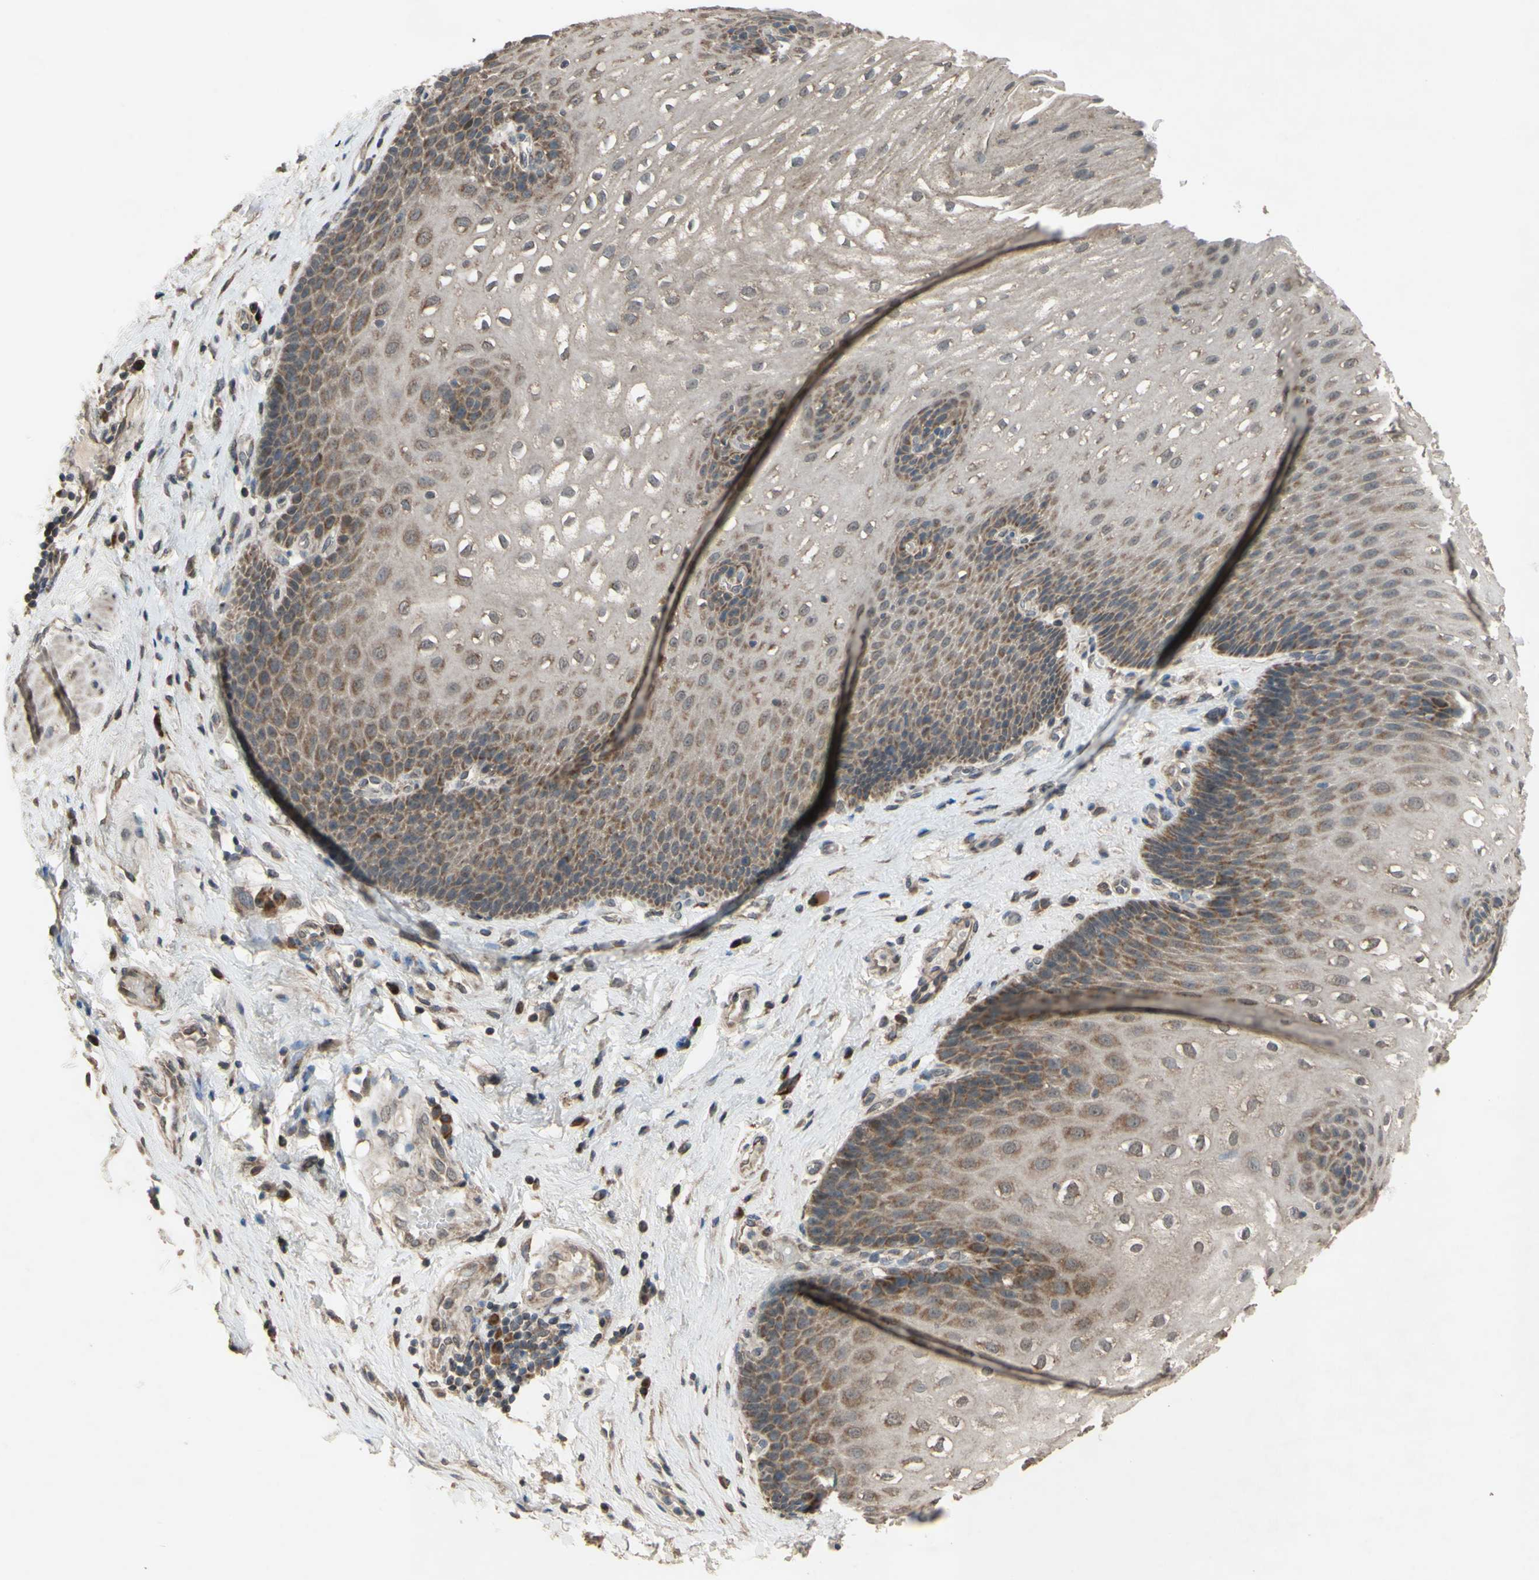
{"staining": {"intensity": "moderate", "quantity": ">75%", "location": "cytoplasmic/membranous"}, "tissue": "esophagus", "cell_type": "Squamous epithelial cells", "image_type": "normal", "snomed": [{"axis": "morphology", "description": "Normal tissue, NOS"}, {"axis": "topography", "description": "Esophagus"}], "caption": "Esophagus stained with IHC demonstrates moderate cytoplasmic/membranous expression in about >75% of squamous epithelial cells.", "gene": "CD164", "patient": {"sex": "male", "age": 48}}